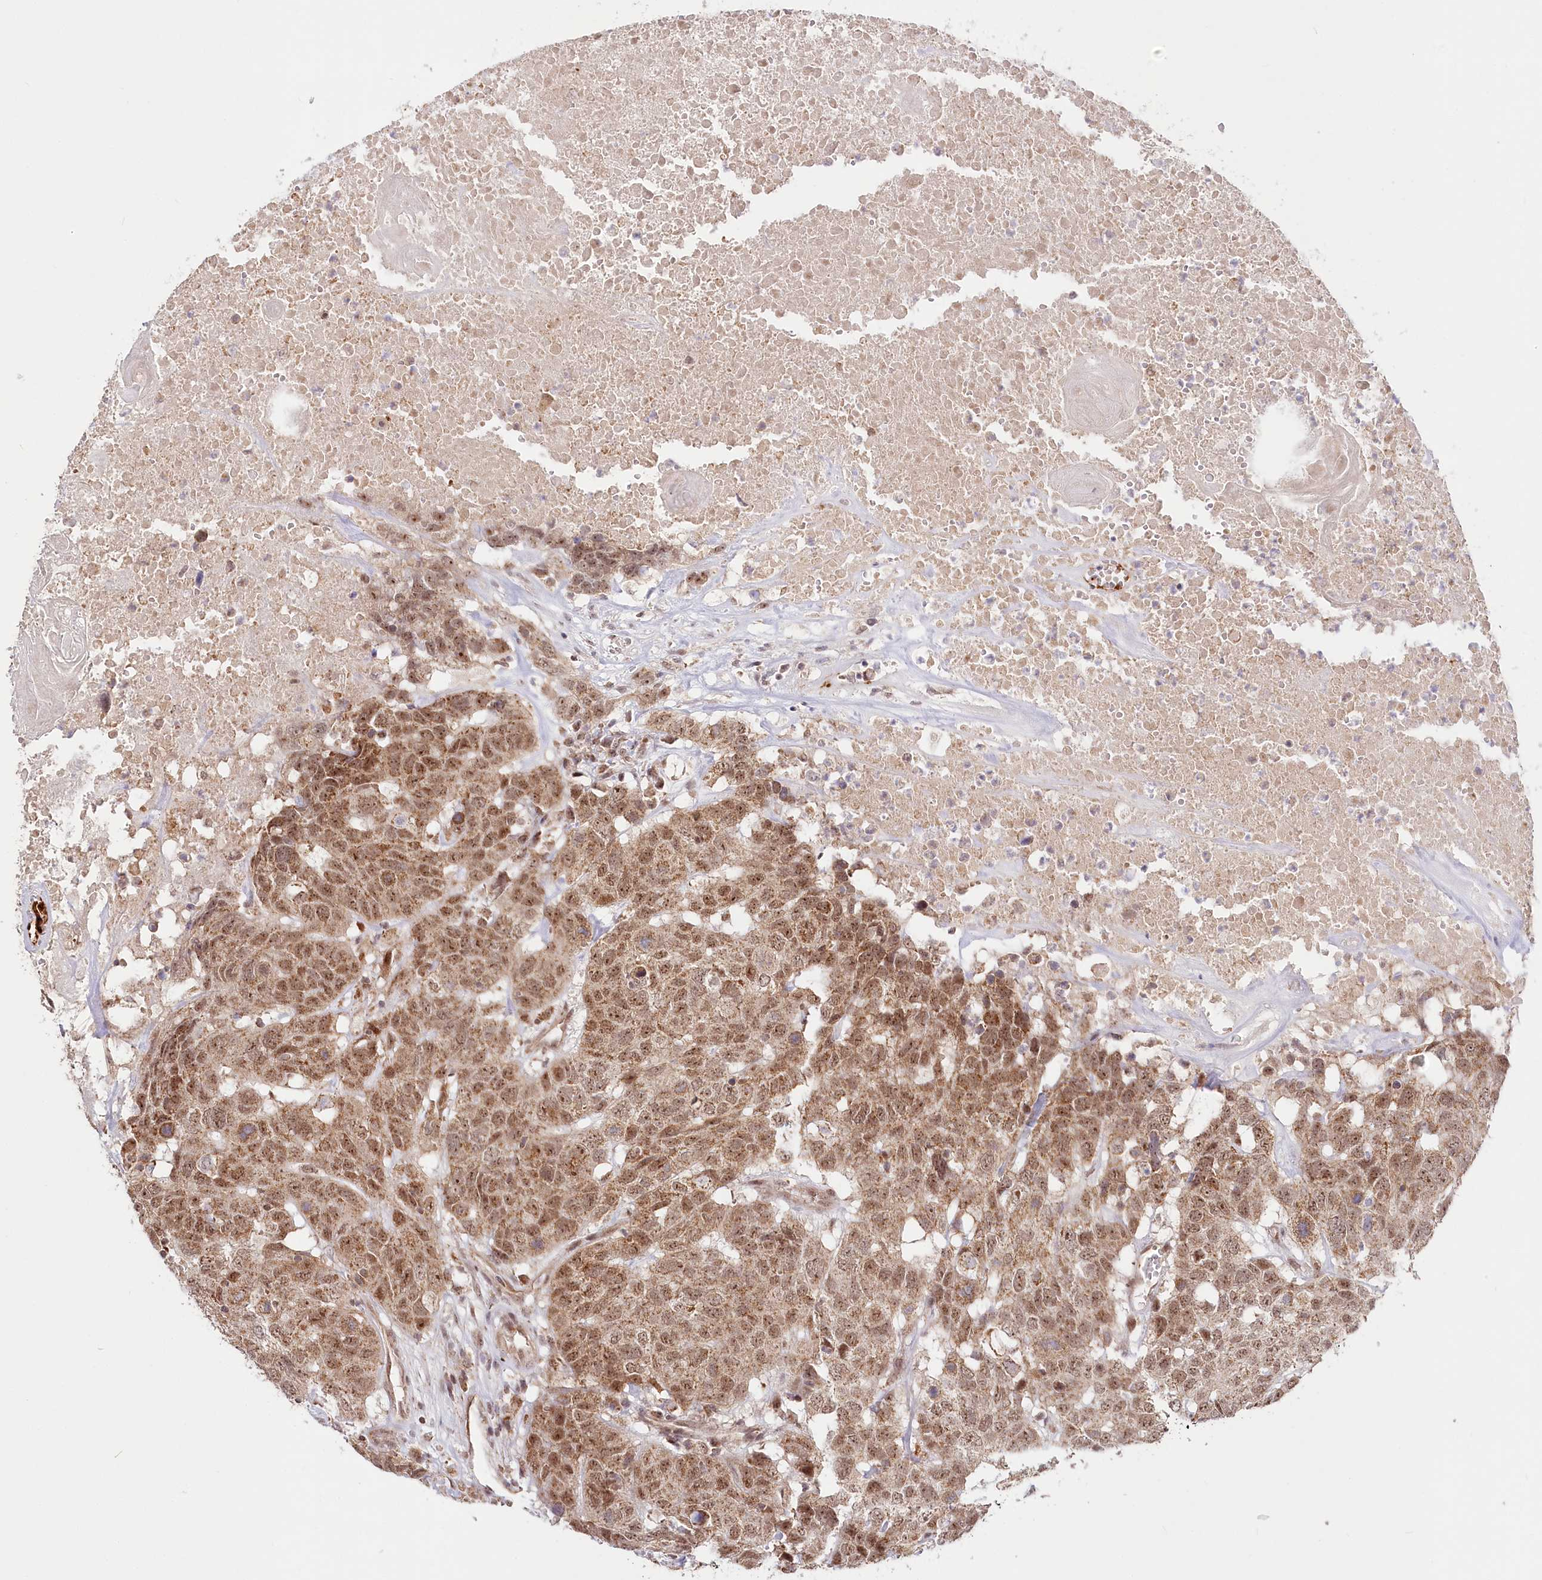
{"staining": {"intensity": "moderate", "quantity": ">75%", "location": "cytoplasmic/membranous,nuclear"}, "tissue": "head and neck cancer", "cell_type": "Tumor cells", "image_type": "cancer", "snomed": [{"axis": "morphology", "description": "Squamous cell carcinoma, NOS"}, {"axis": "topography", "description": "Head-Neck"}], "caption": "Head and neck cancer (squamous cell carcinoma) tissue demonstrates moderate cytoplasmic/membranous and nuclear staining in about >75% of tumor cells, visualized by immunohistochemistry.", "gene": "RTN4IP1", "patient": {"sex": "male", "age": 66}}